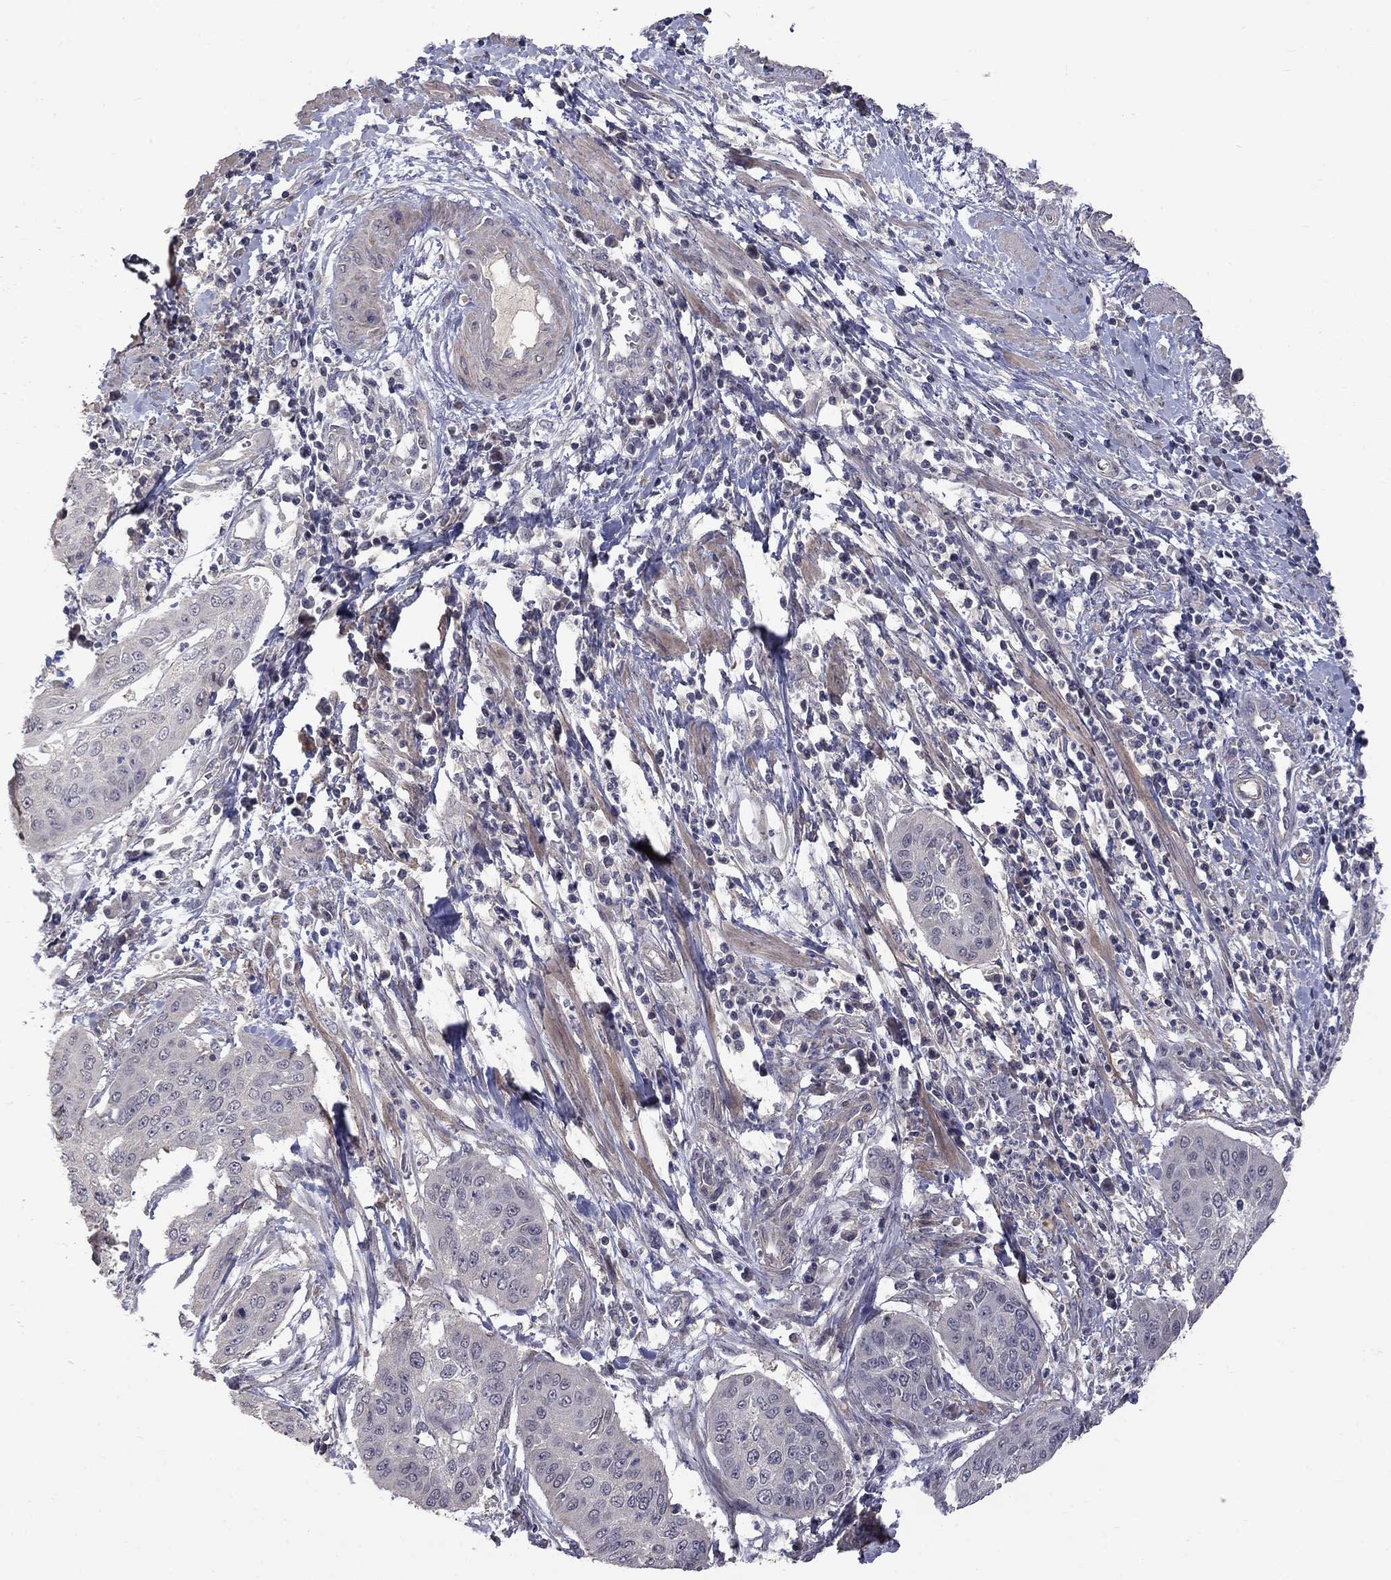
{"staining": {"intensity": "negative", "quantity": "none", "location": "none"}, "tissue": "cervical cancer", "cell_type": "Tumor cells", "image_type": "cancer", "snomed": [{"axis": "morphology", "description": "Squamous cell carcinoma, NOS"}, {"axis": "topography", "description": "Cervix"}], "caption": "The immunohistochemistry micrograph has no significant staining in tumor cells of cervical cancer (squamous cell carcinoma) tissue. Brightfield microscopy of immunohistochemistry stained with DAB (3,3'-diaminobenzidine) (brown) and hematoxylin (blue), captured at high magnification.", "gene": "SLC39A14", "patient": {"sex": "female", "age": 39}}